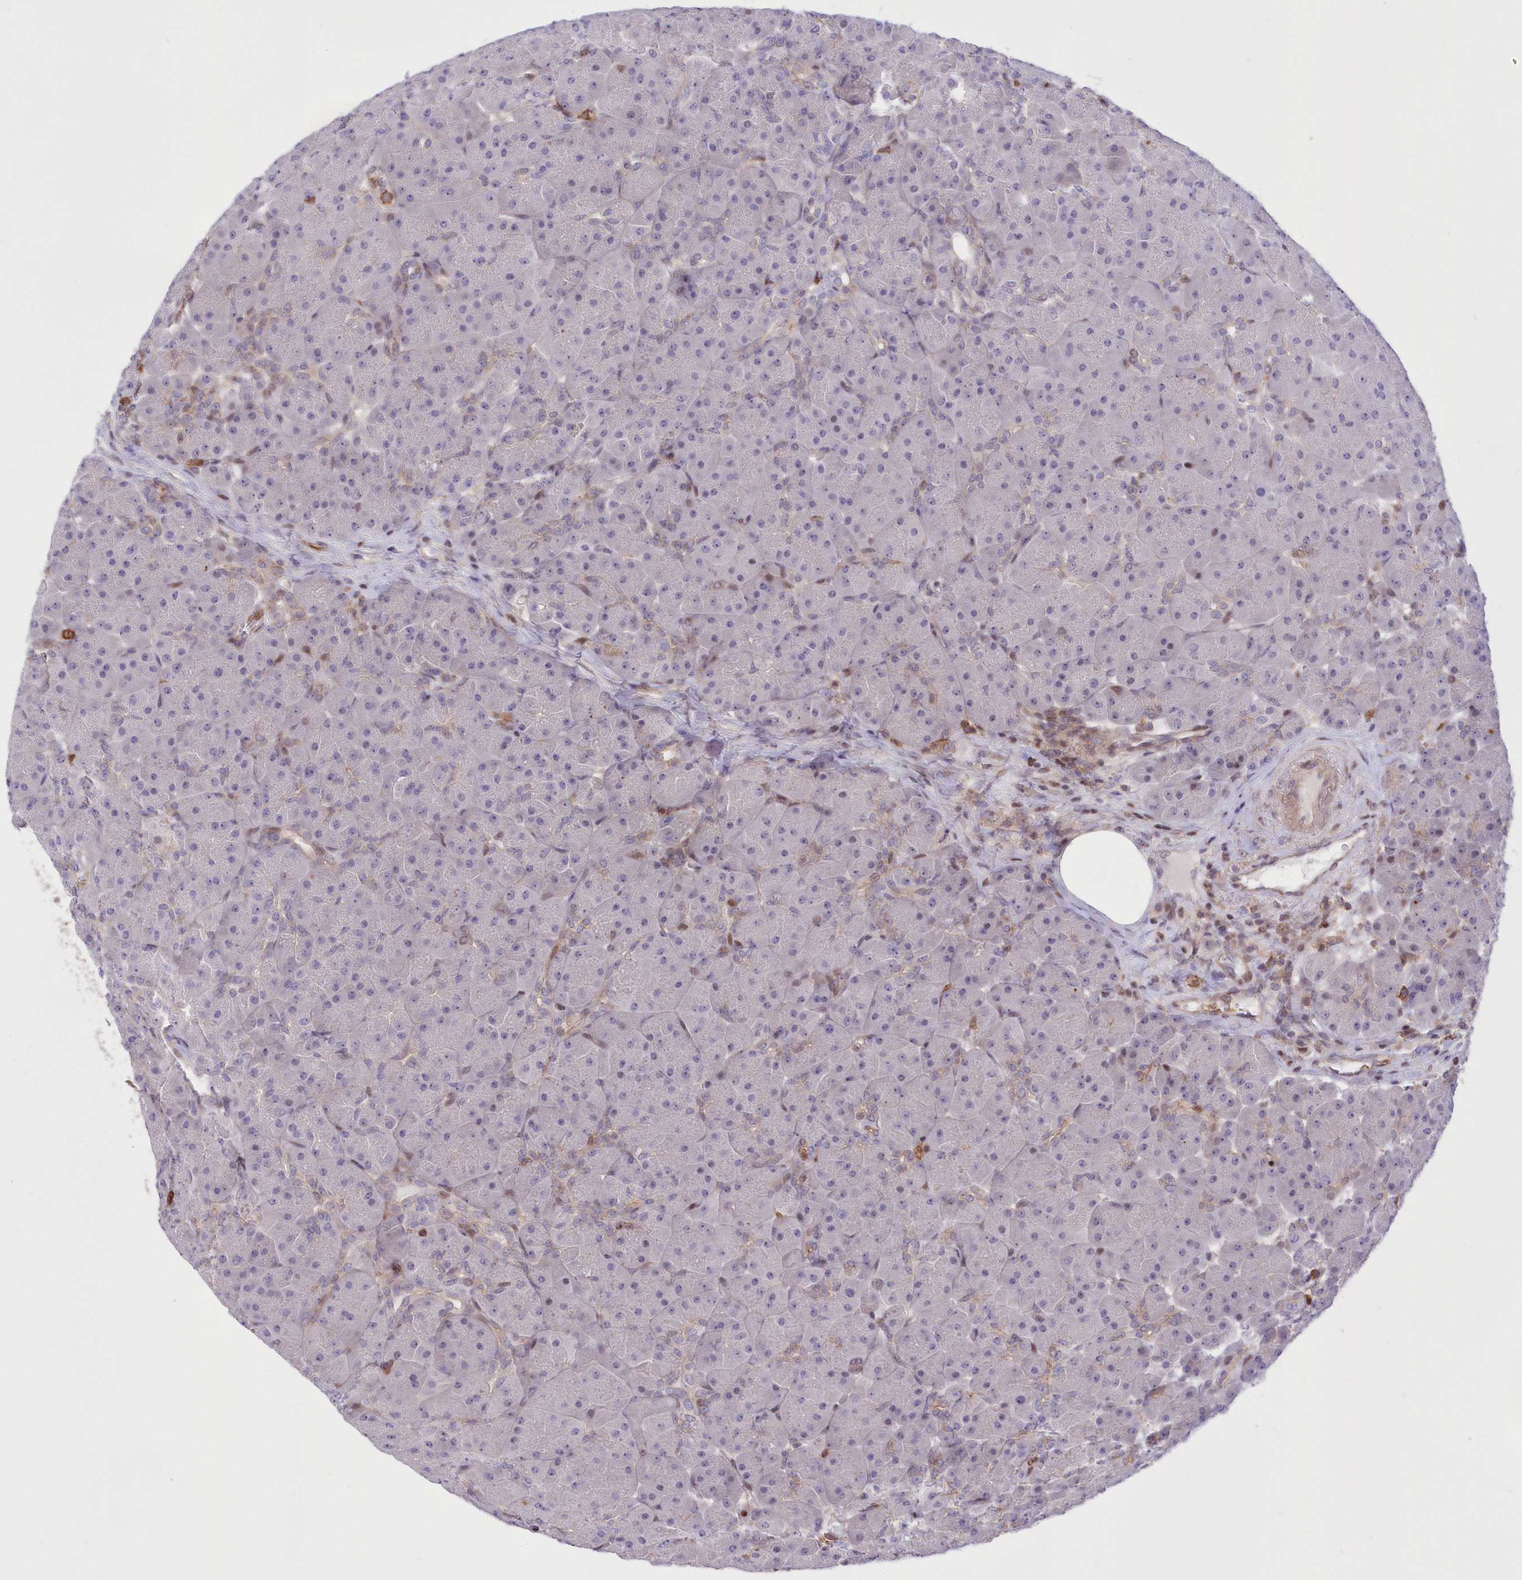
{"staining": {"intensity": "moderate", "quantity": "<25%", "location": "cytoplasmic/membranous,nuclear"}, "tissue": "pancreas", "cell_type": "Exocrine glandular cells", "image_type": "normal", "snomed": [{"axis": "morphology", "description": "Normal tissue, NOS"}, {"axis": "topography", "description": "Pancreas"}], "caption": "DAB immunohistochemical staining of unremarkable pancreas displays moderate cytoplasmic/membranous,nuclear protein expression in approximately <25% of exocrine glandular cells.", "gene": "RNPEPL1", "patient": {"sex": "male", "age": 66}}